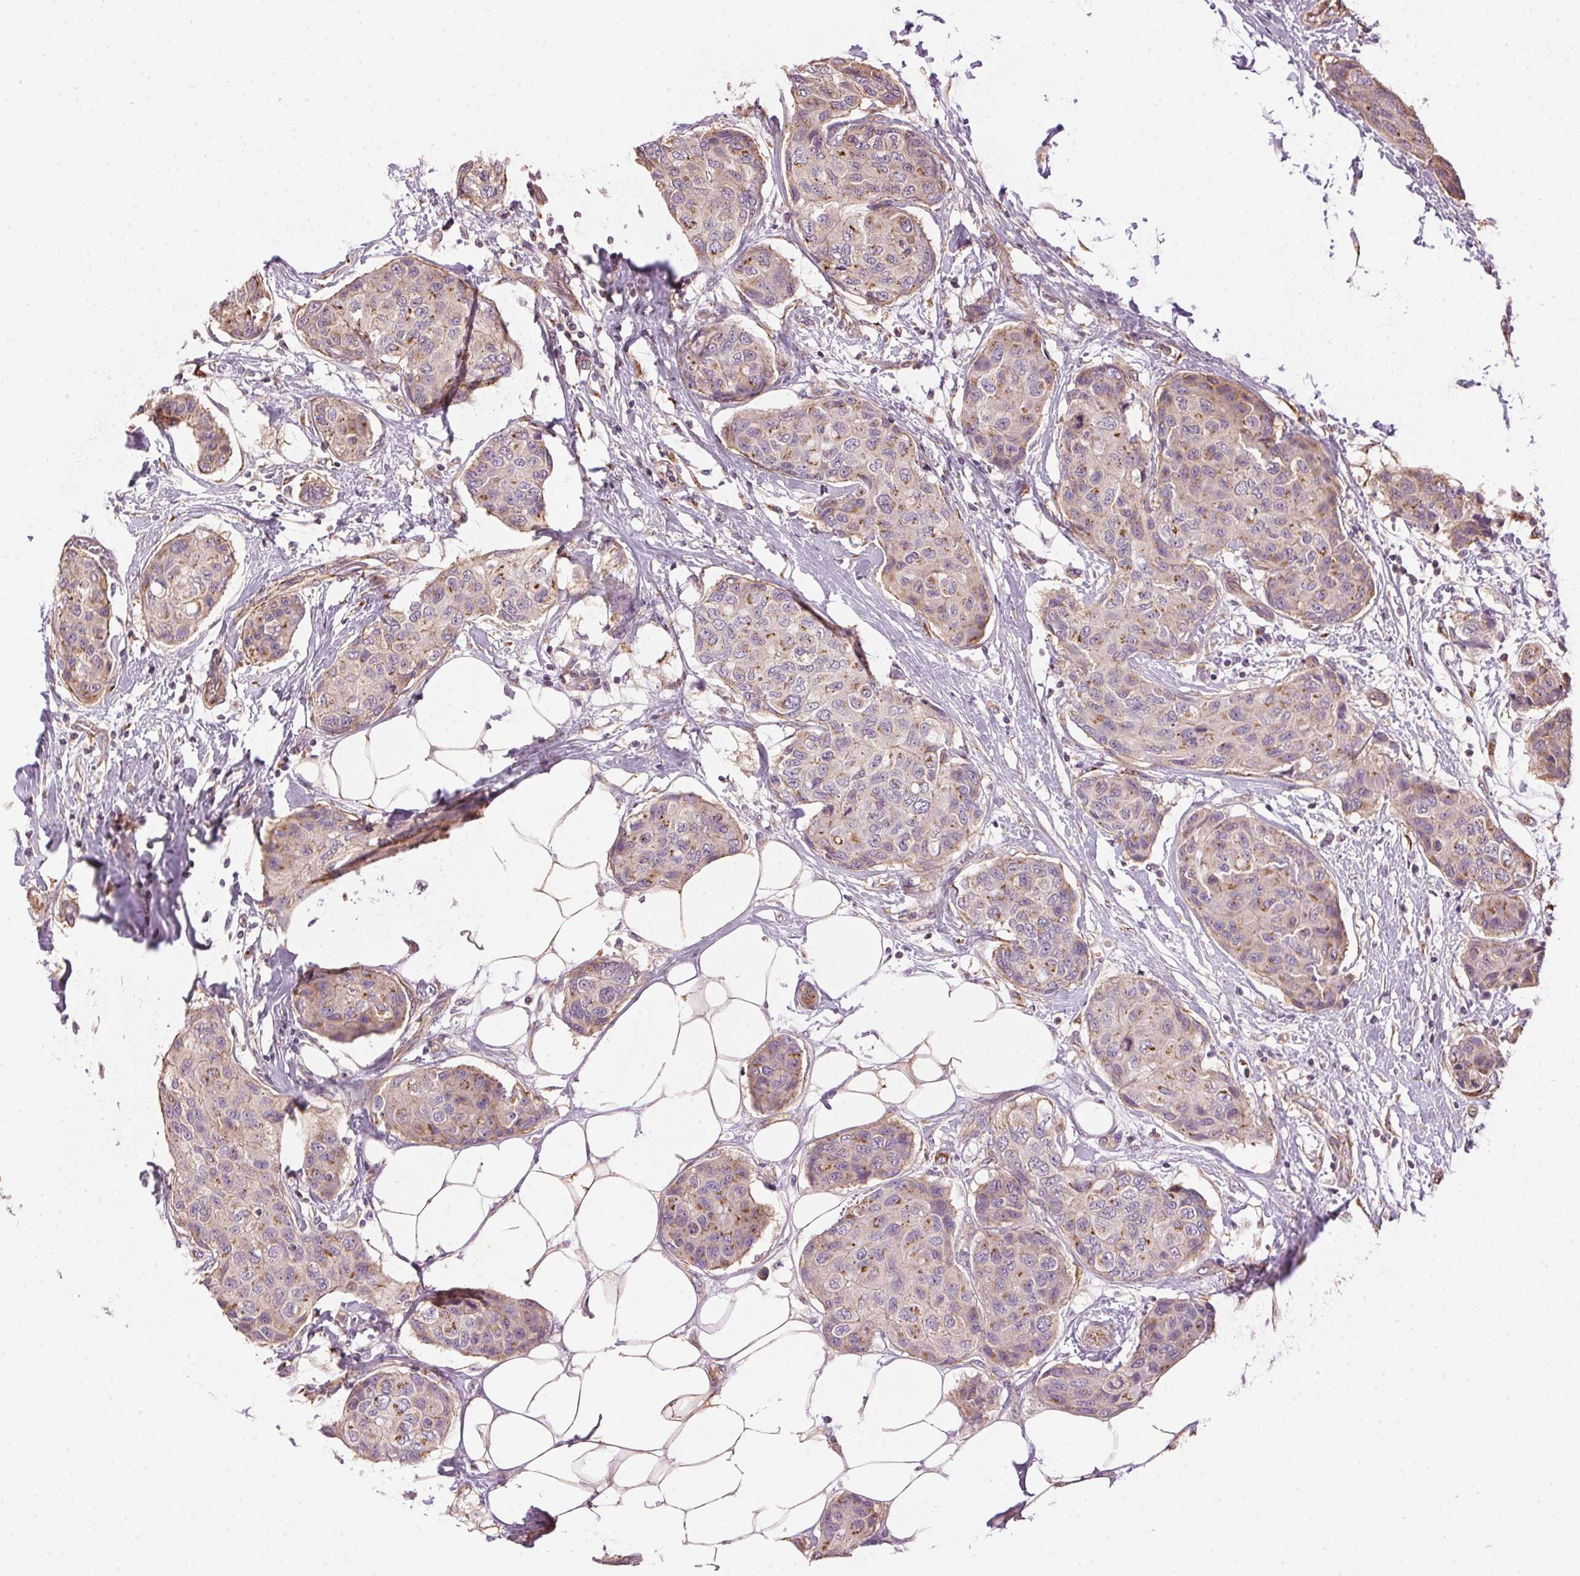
{"staining": {"intensity": "moderate", "quantity": "25%-75%", "location": "cytoplasmic/membranous"}, "tissue": "breast cancer", "cell_type": "Tumor cells", "image_type": "cancer", "snomed": [{"axis": "morphology", "description": "Duct carcinoma"}, {"axis": "topography", "description": "Breast"}], "caption": "IHC histopathology image of human intraductal carcinoma (breast) stained for a protein (brown), which shows medium levels of moderate cytoplasmic/membranous staining in about 25%-75% of tumor cells.", "gene": "GOLPH3", "patient": {"sex": "female", "age": 80}}